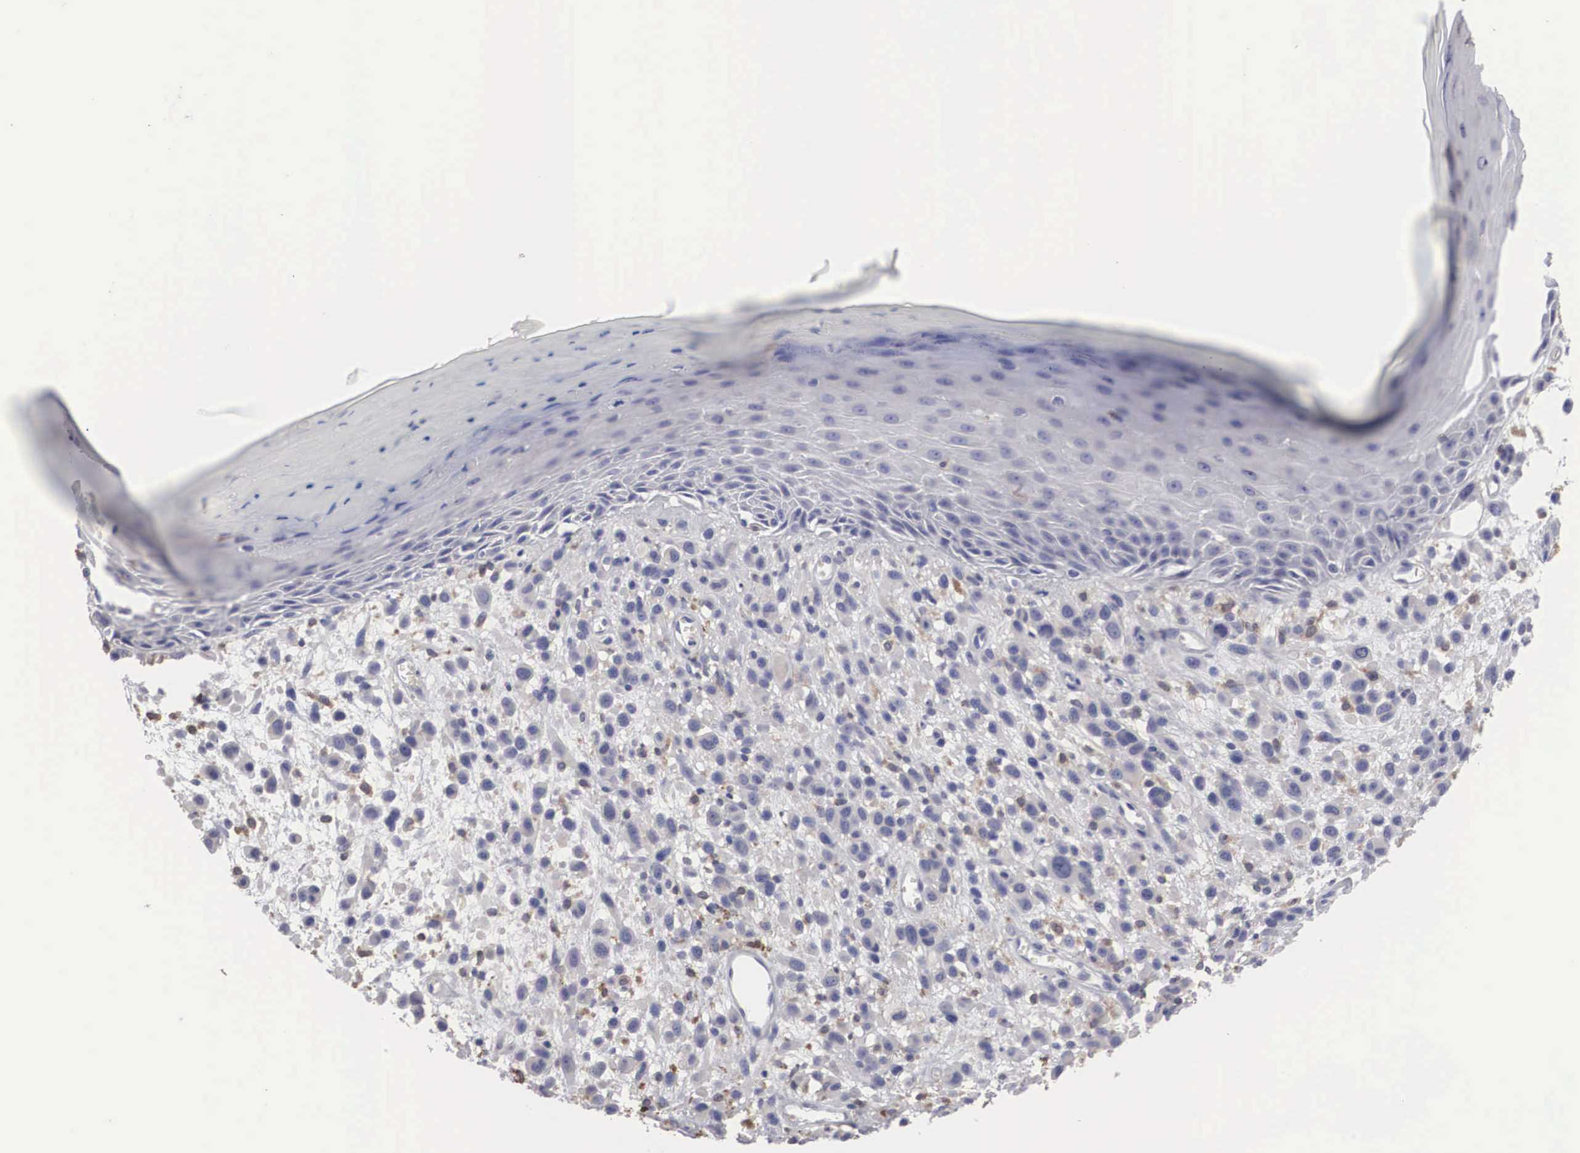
{"staining": {"intensity": "weak", "quantity": "25%-75%", "location": "cytoplasmic/membranous"}, "tissue": "melanoma", "cell_type": "Tumor cells", "image_type": "cancer", "snomed": [{"axis": "morphology", "description": "Malignant melanoma, NOS"}, {"axis": "topography", "description": "Skin"}], "caption": "An immunohistochemistry micrograph of tumor tissue is shown. Protein staining in brown shows weak cytoplasmic/membranous positivity in malignant melanoma within tumor cells. (Brightfield microscopy of DAB IHC at high magnification).", "gene": "HMOX1", "patient": {"sex": "male", "age": 51}}